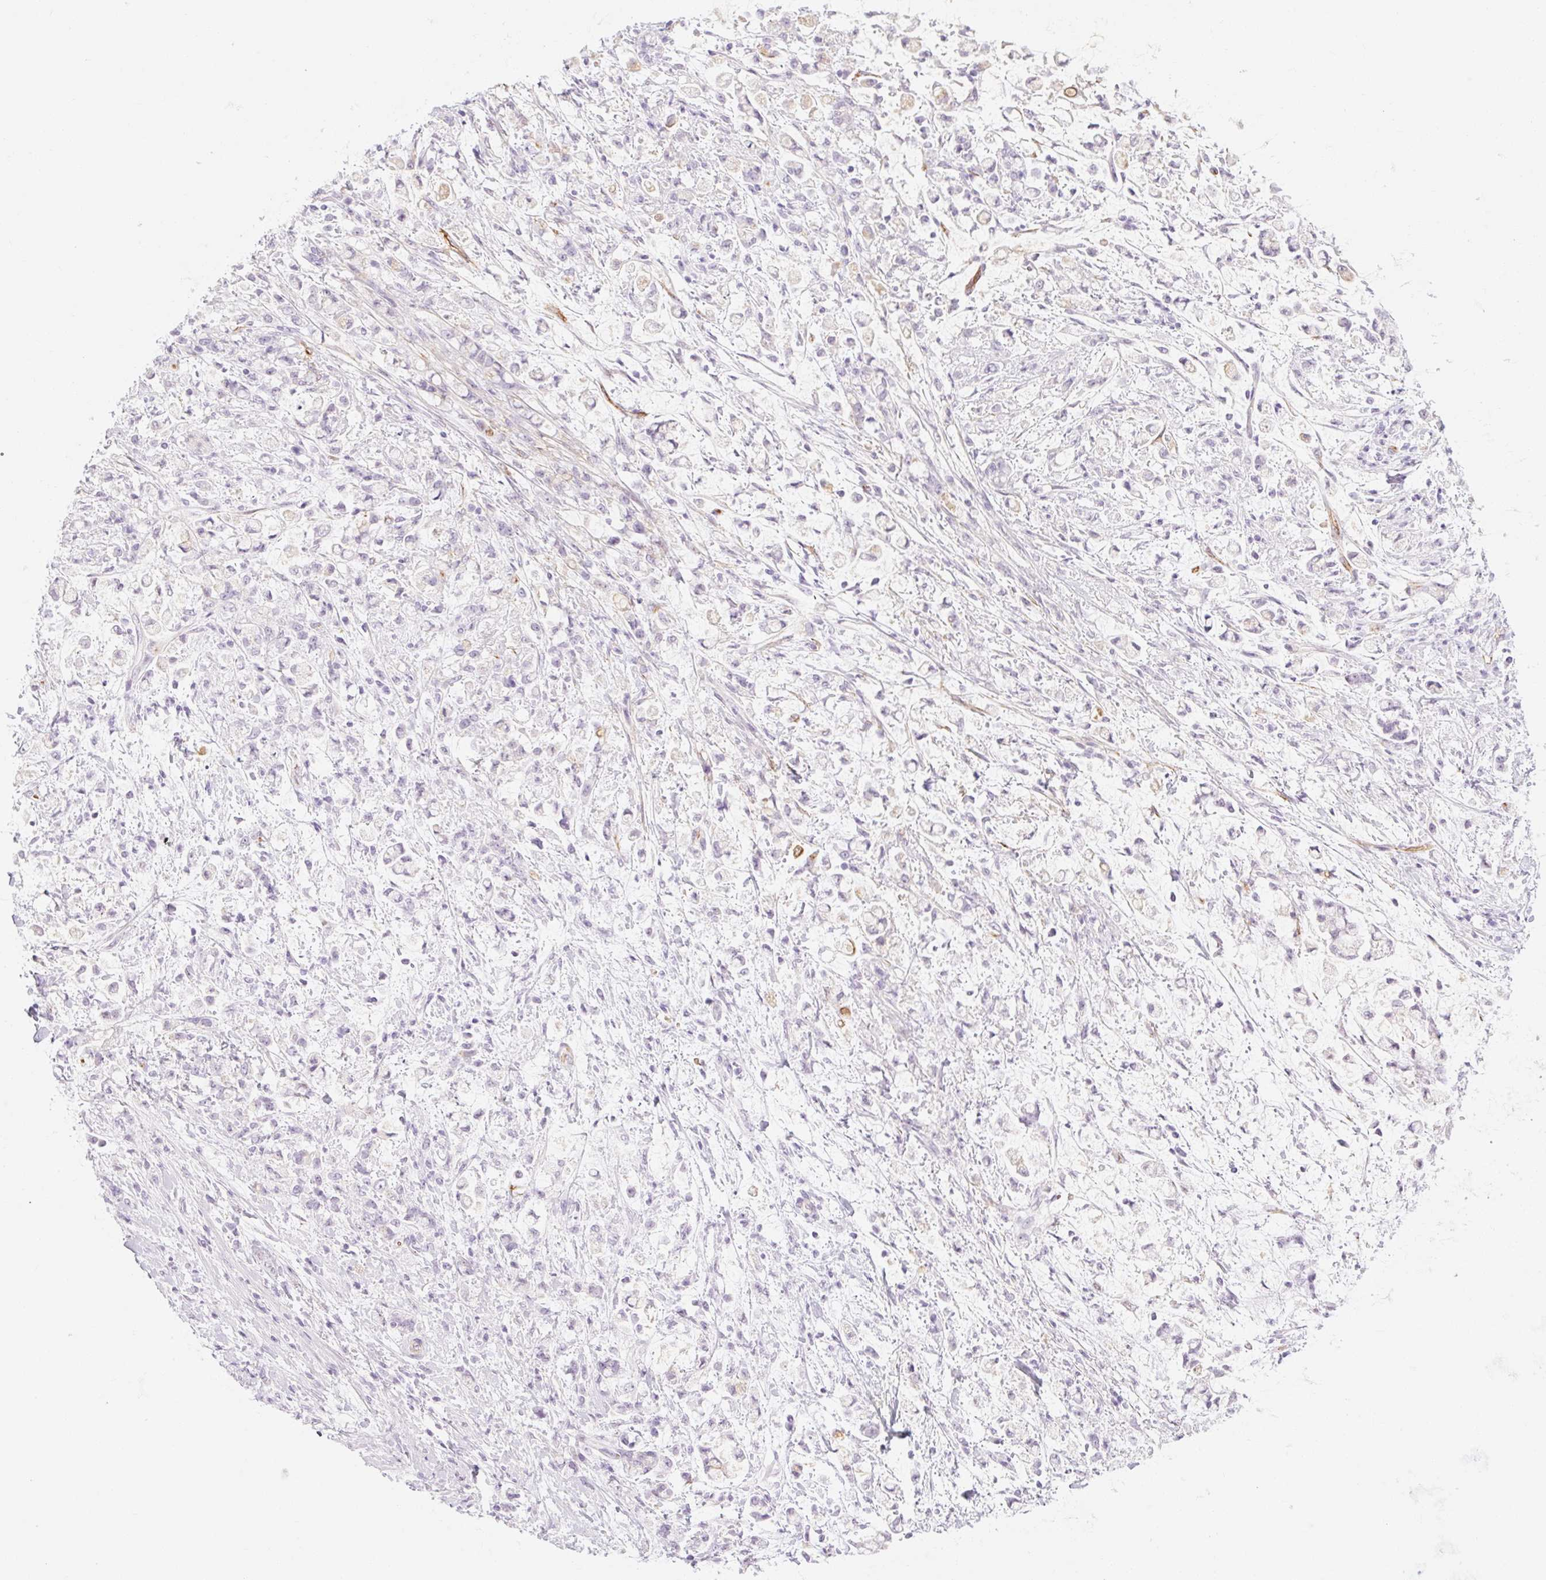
{"staining": {"intensity": "negative", "quantity": "none", "location": "none"}, "tissue": "stomach cancer", "cell_type": "Tumor cells", "image_type": "cancer", "snomed": [{"axis": "morphology", "description": "Adenocarcinoma, NOS"}, {"axis": "topography", "description": "Stomach"}], "caption": "An immunohistochemistry micrograph of stomach adenocarcinoma is shown. There is no staining in tumor cells of stomach adenocarcinoma.", "gene": "TAF1L", "patient": {"sex": "female", "age": 60}}